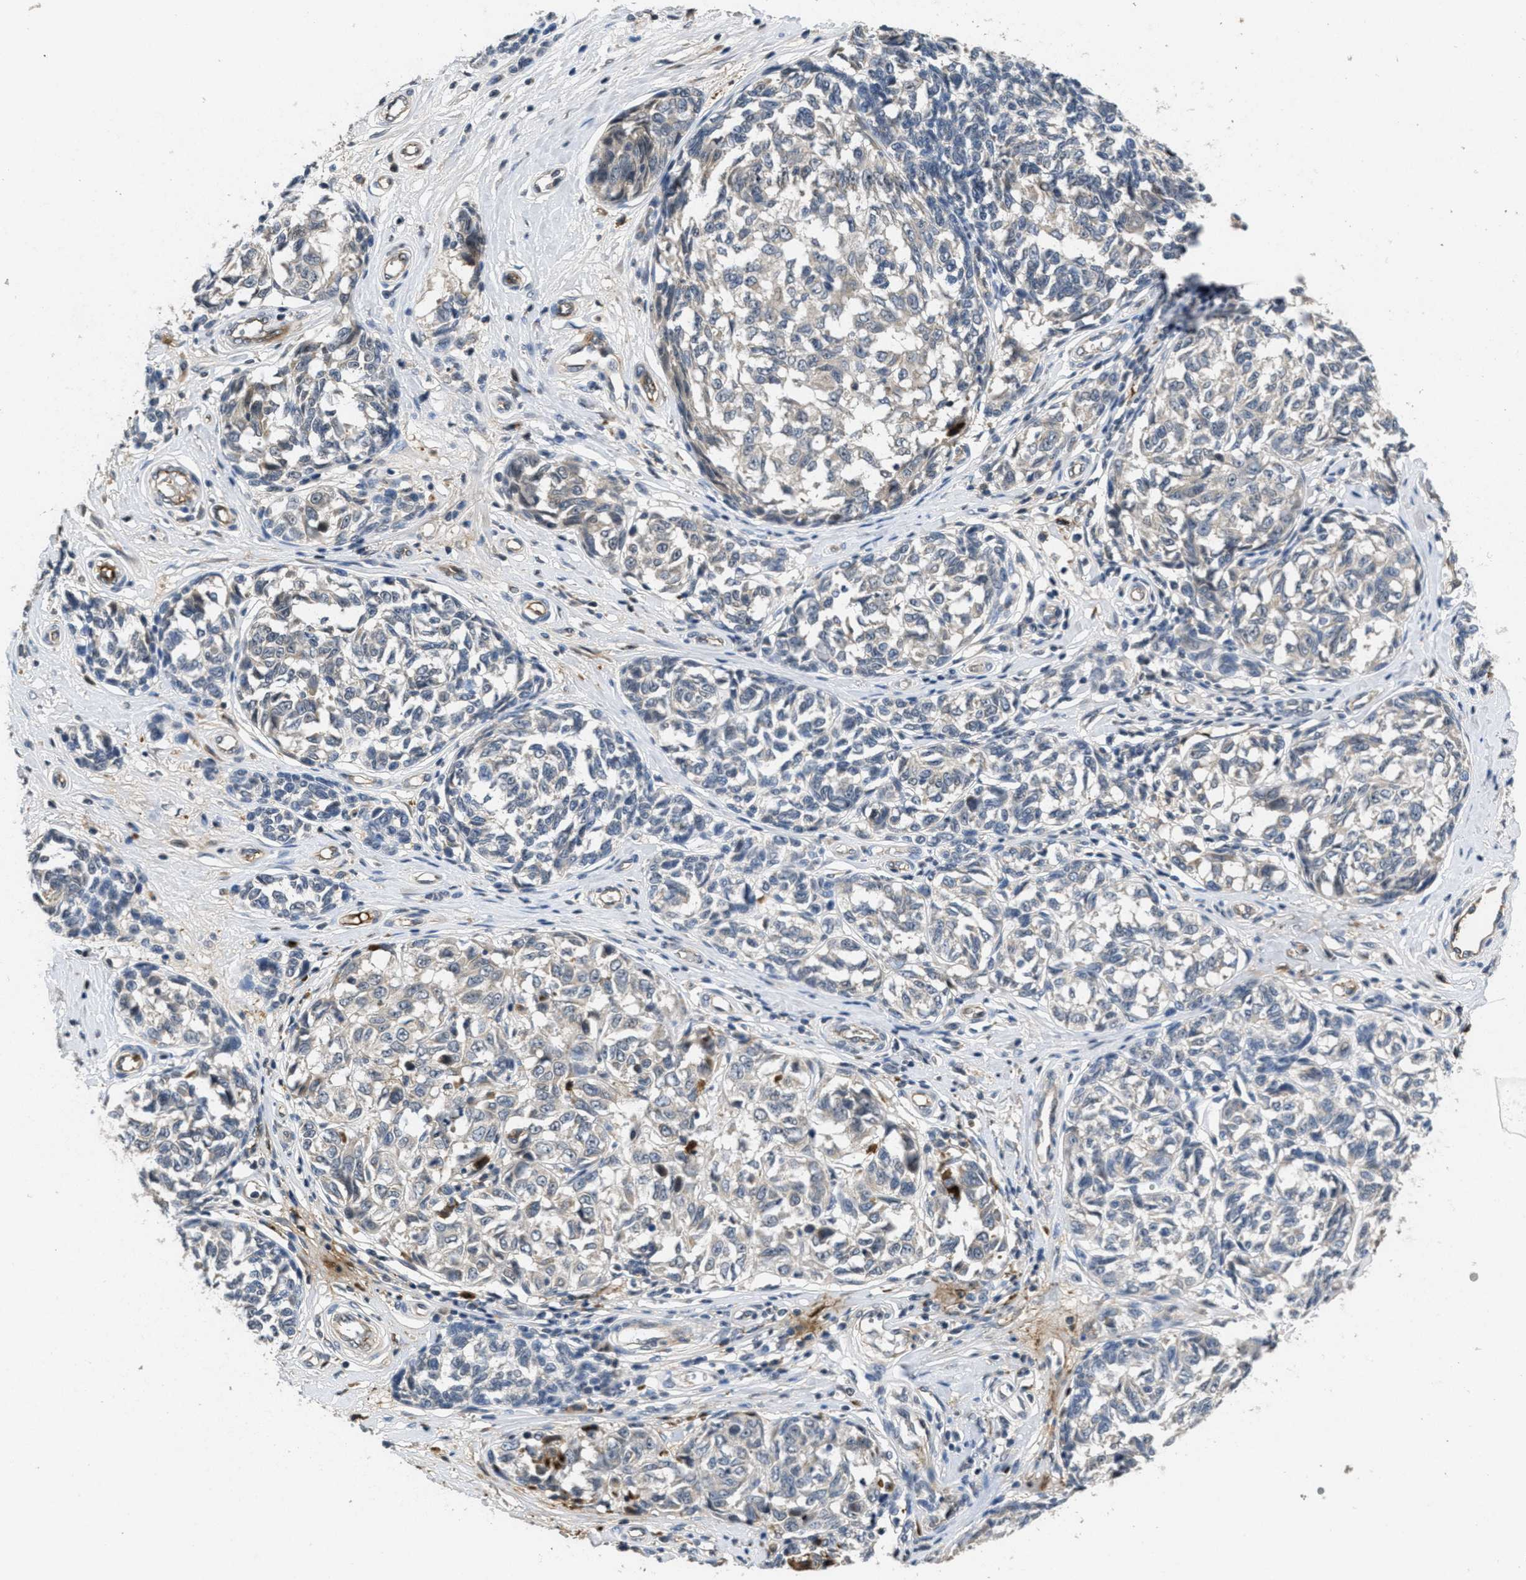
{"staining": {"intensity": "negative", "quantity": "none", "location": "none"}, "tissue": "melanoma", "cell_type": "Tumor cells", "image_type": "cancer", "snomed": [{"axis": "morphology", "description": "Malignant melanoma, NOS"}, {"axis": "topography", "description": "Skin"}], "caption": "Melanoma was stained to show a protein in brown. There is no significant positivity in tumor cells.", "gene": "ANGPT1", "patient": {"sex": "female", "age": 64}}